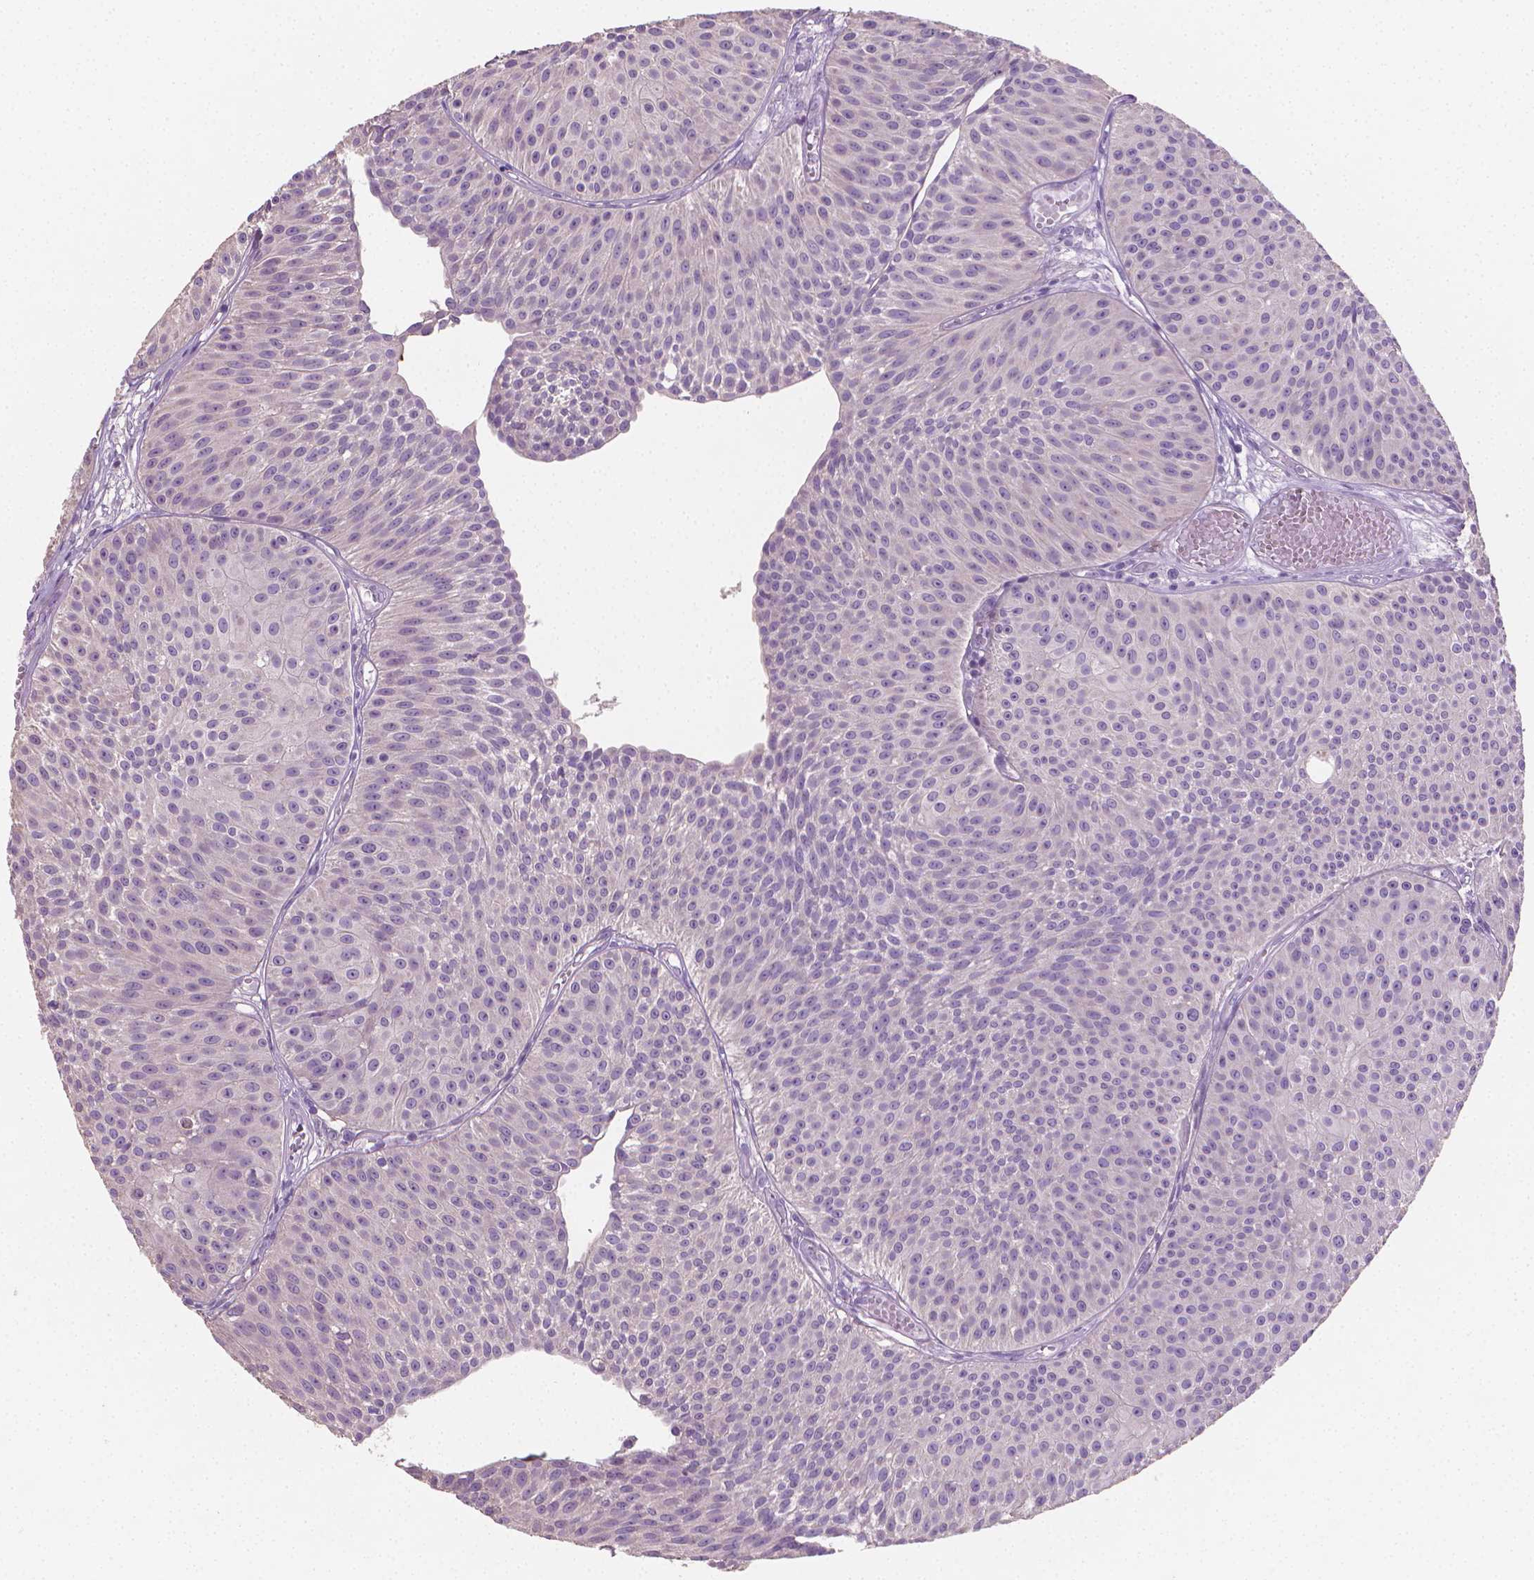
{"staining": {"intensity": "negative", "quantity": "none", "location": "none"}, "tissue": "urothelial cancer", "cell_type": "Tumor cells", "image_type": "cancer", "snomed": [{"axis": "morphology", "description": "Urothelial carcinoma, Low grade"}, {"axis": "topography", "description": "Urinary bladder"}], "caption": "High magnification brightfield microscopy of low-grade urothelial carcinoma stained with DAB (brown) and counterstained with hematoxylin (blue): tumor cells show no significant expression.", "gene": "CATIP", "patient": {"sex": "male", "age": 63}}